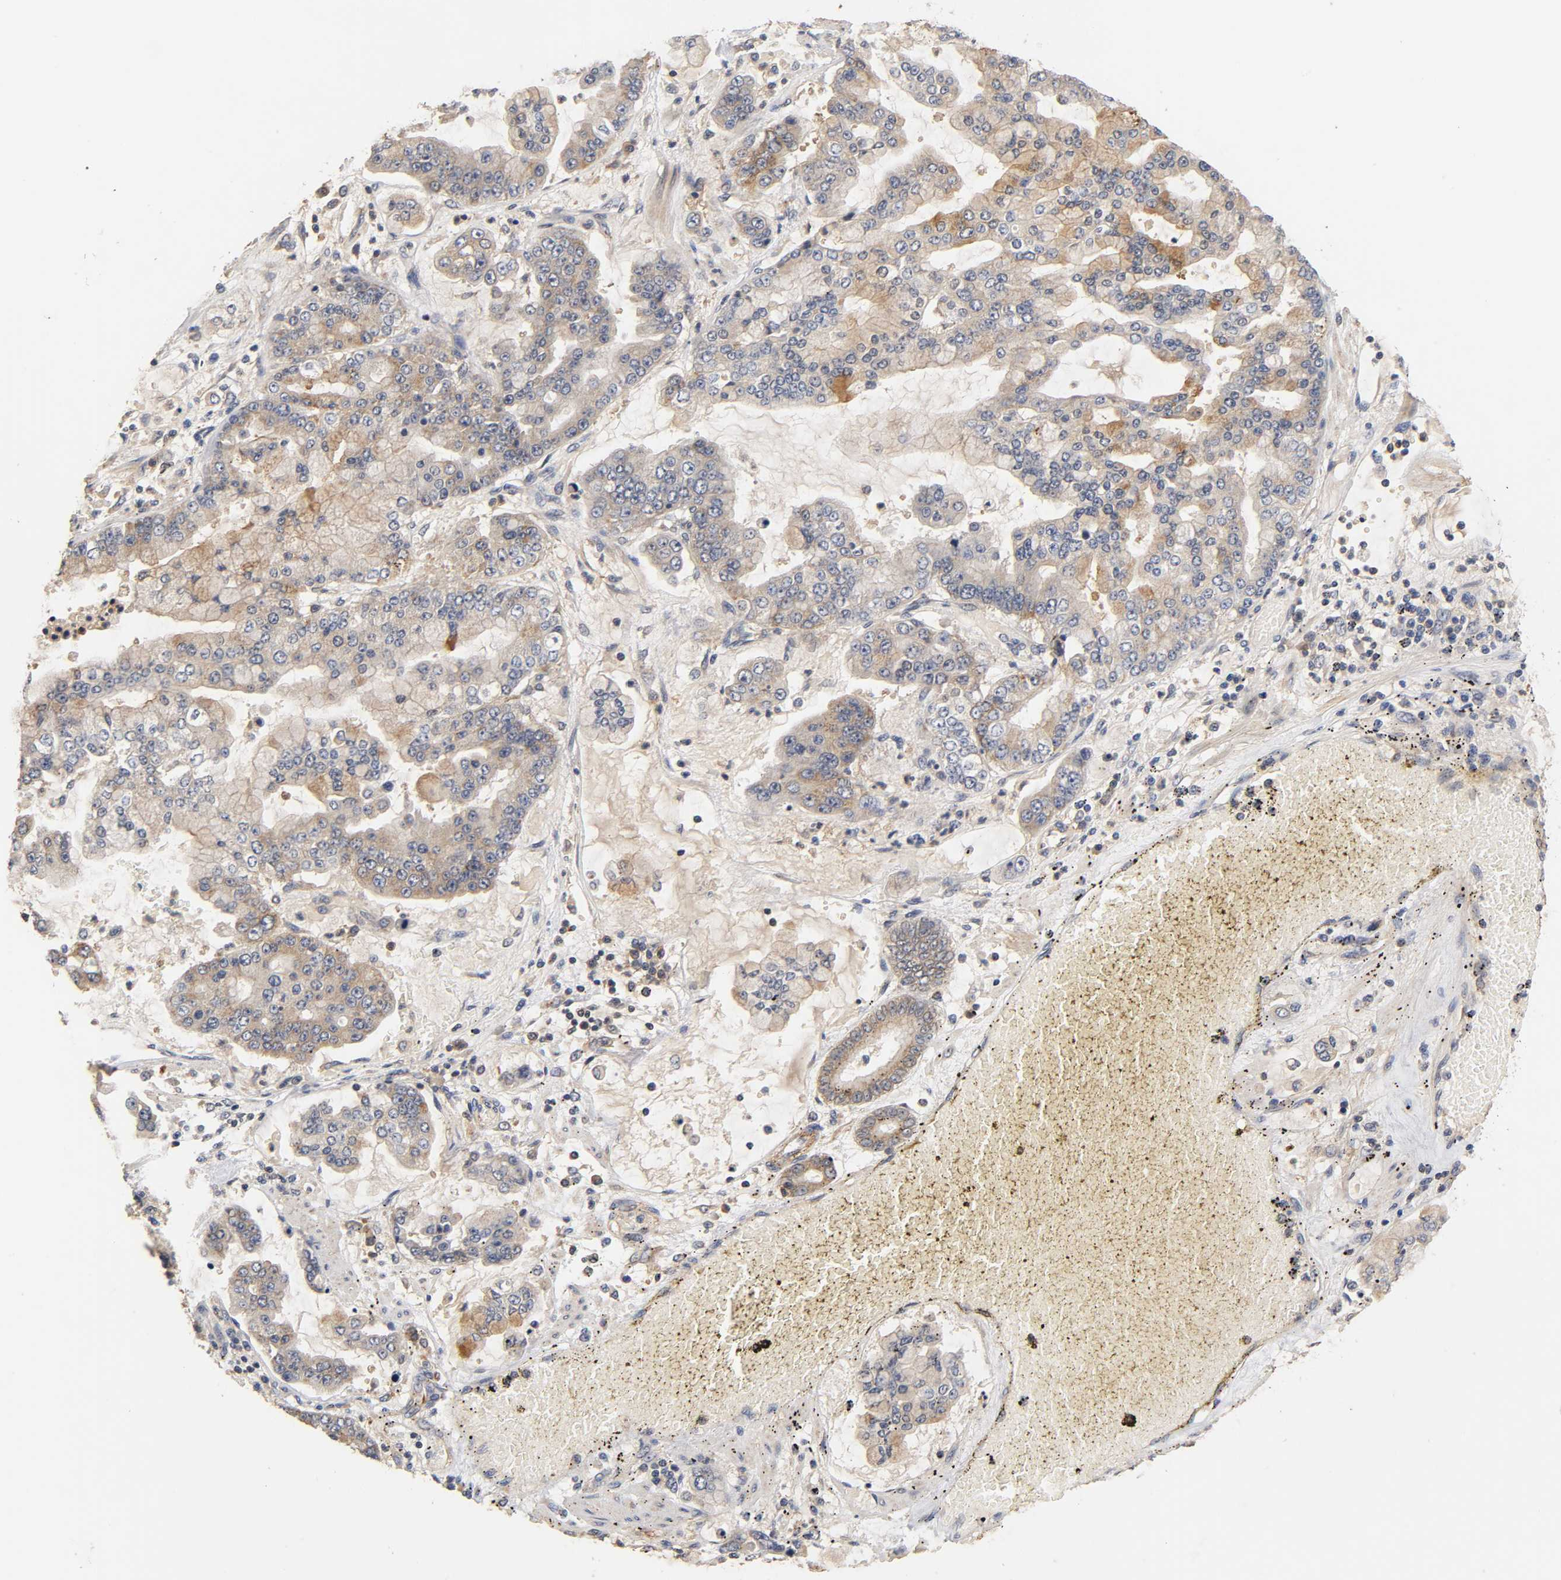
{"staining": {"intensity": "weak", "quantity": "25%-75%", "location": "cytoplasmic/membranous"}, "tissue": "stomach cancer", "cell_type": "Tumor cells", "image_type": "cancer", "snomed": [{"axis": "morphology", "description": "Normal tissue, NOS"}, {"axis": "morphology", "description": "Adenocarcinoma, NOS"}, {"axis": "topography", "description": "Stomach, upper"}, {"axis": "topography", "description": "Stomach"}], "caption": "Brown immunohistochemical staining in human stomach cancer (adenocarcinoma) demonstrates weak cytoplasmic/membranous positivity in approximately 25%-75% of tumor cells.", "gene": "SCAP", "patient": {"sex": "male", "age": 76}}